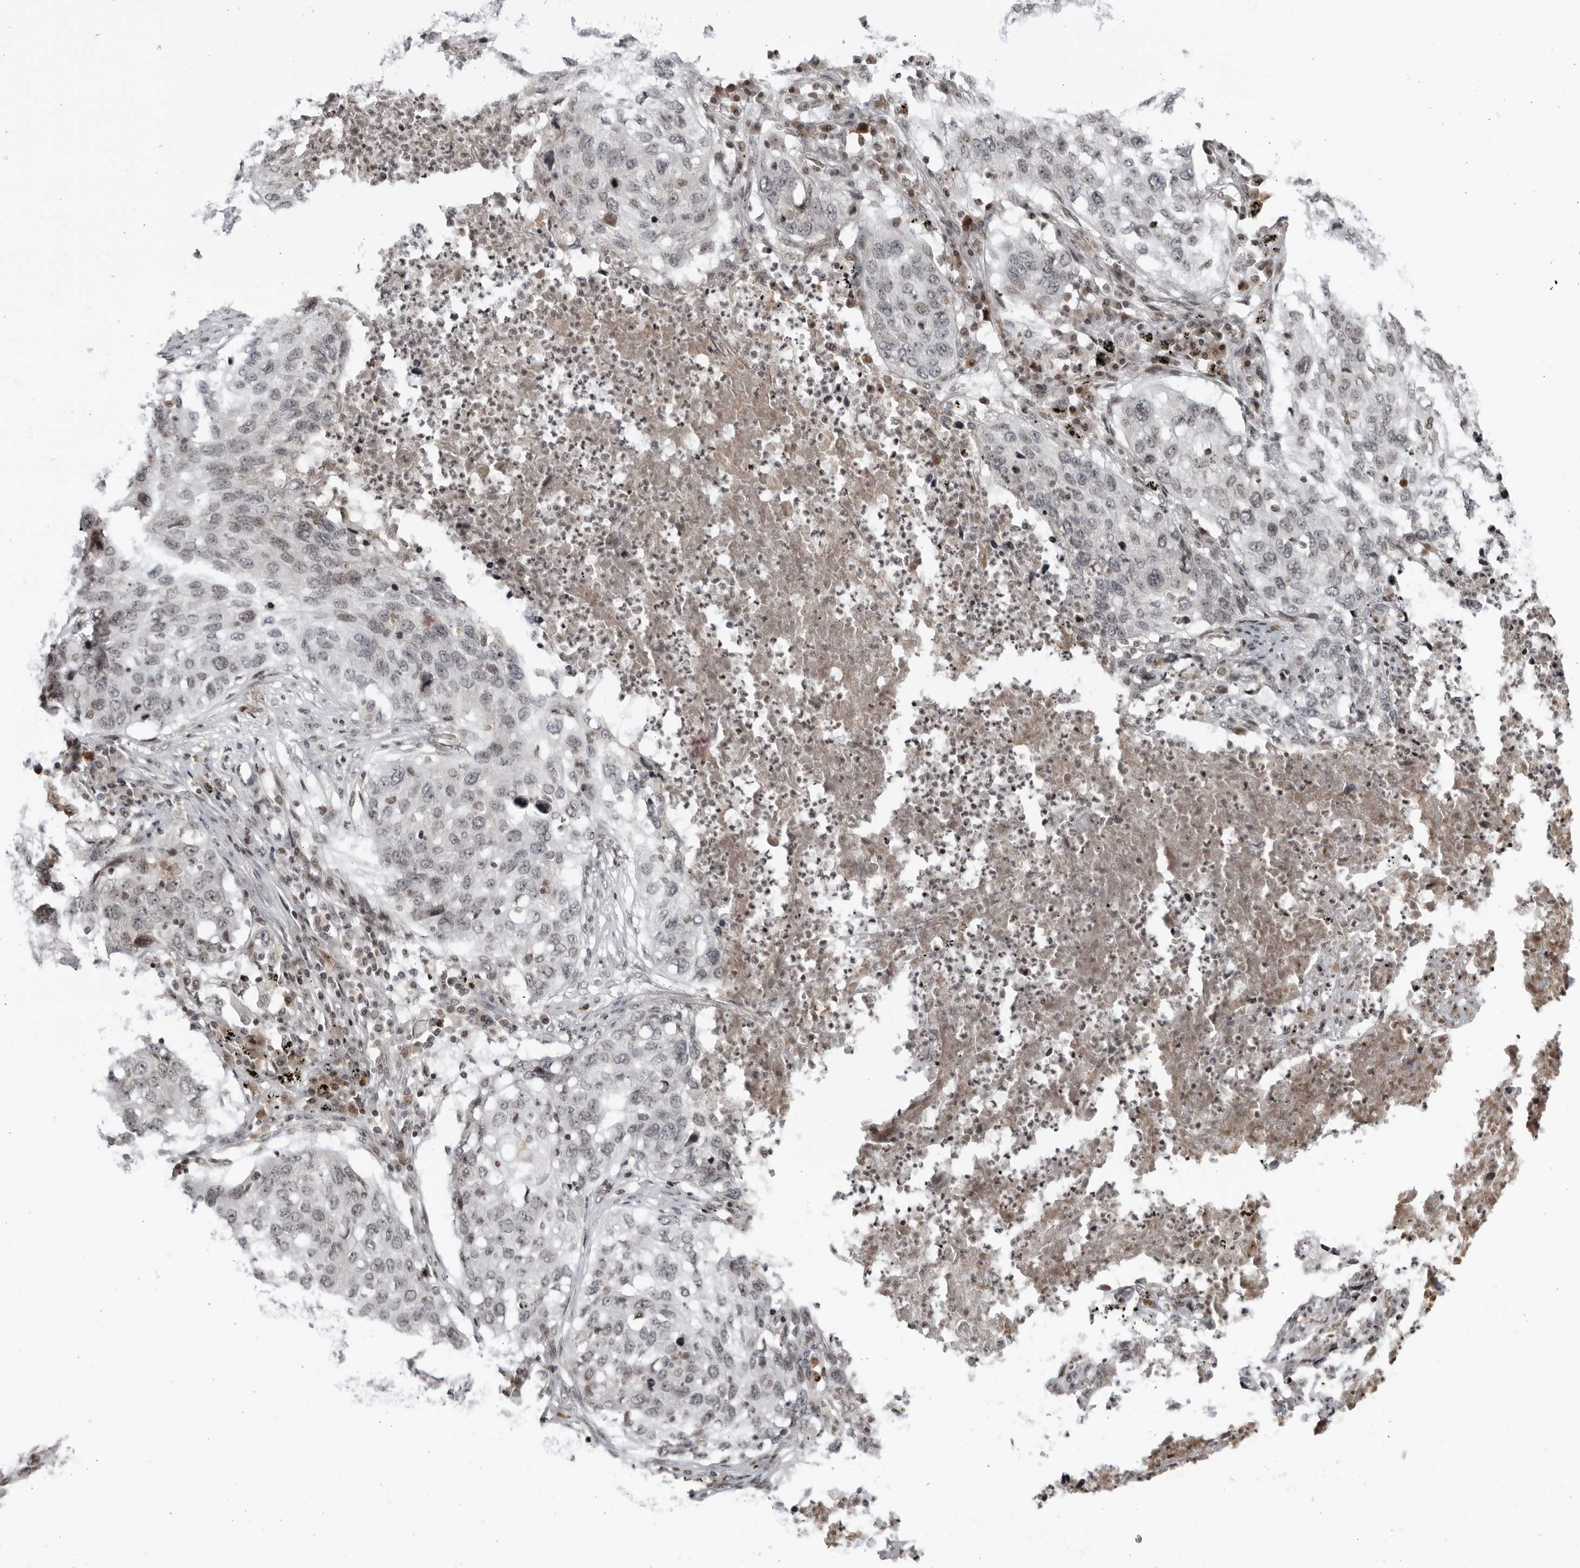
{"staining": {"intensity": "negative", "quantity": "none", "location": "none"}, "tissue": "lung cancer", "cell_type": "Tumor cells", "image_type": "cancer", "snomed": [{"axis": "morphology", "description": "Squamous cell carcinoma, NOS"}, {"axis": "topography", "description": "Lung"}], "caption": "IHC histopathology image of neoplastic tissue: lung cancer (squamous cell carcinoma) stained with DAB (3,3'-diaminobenzidine) reveals no significant protein positivity in tumor cells. (Brightfield microscopy of DAB IHC at high magnification).", "gene": "DTL", "patient": {"sex": "female", "age": 63}}